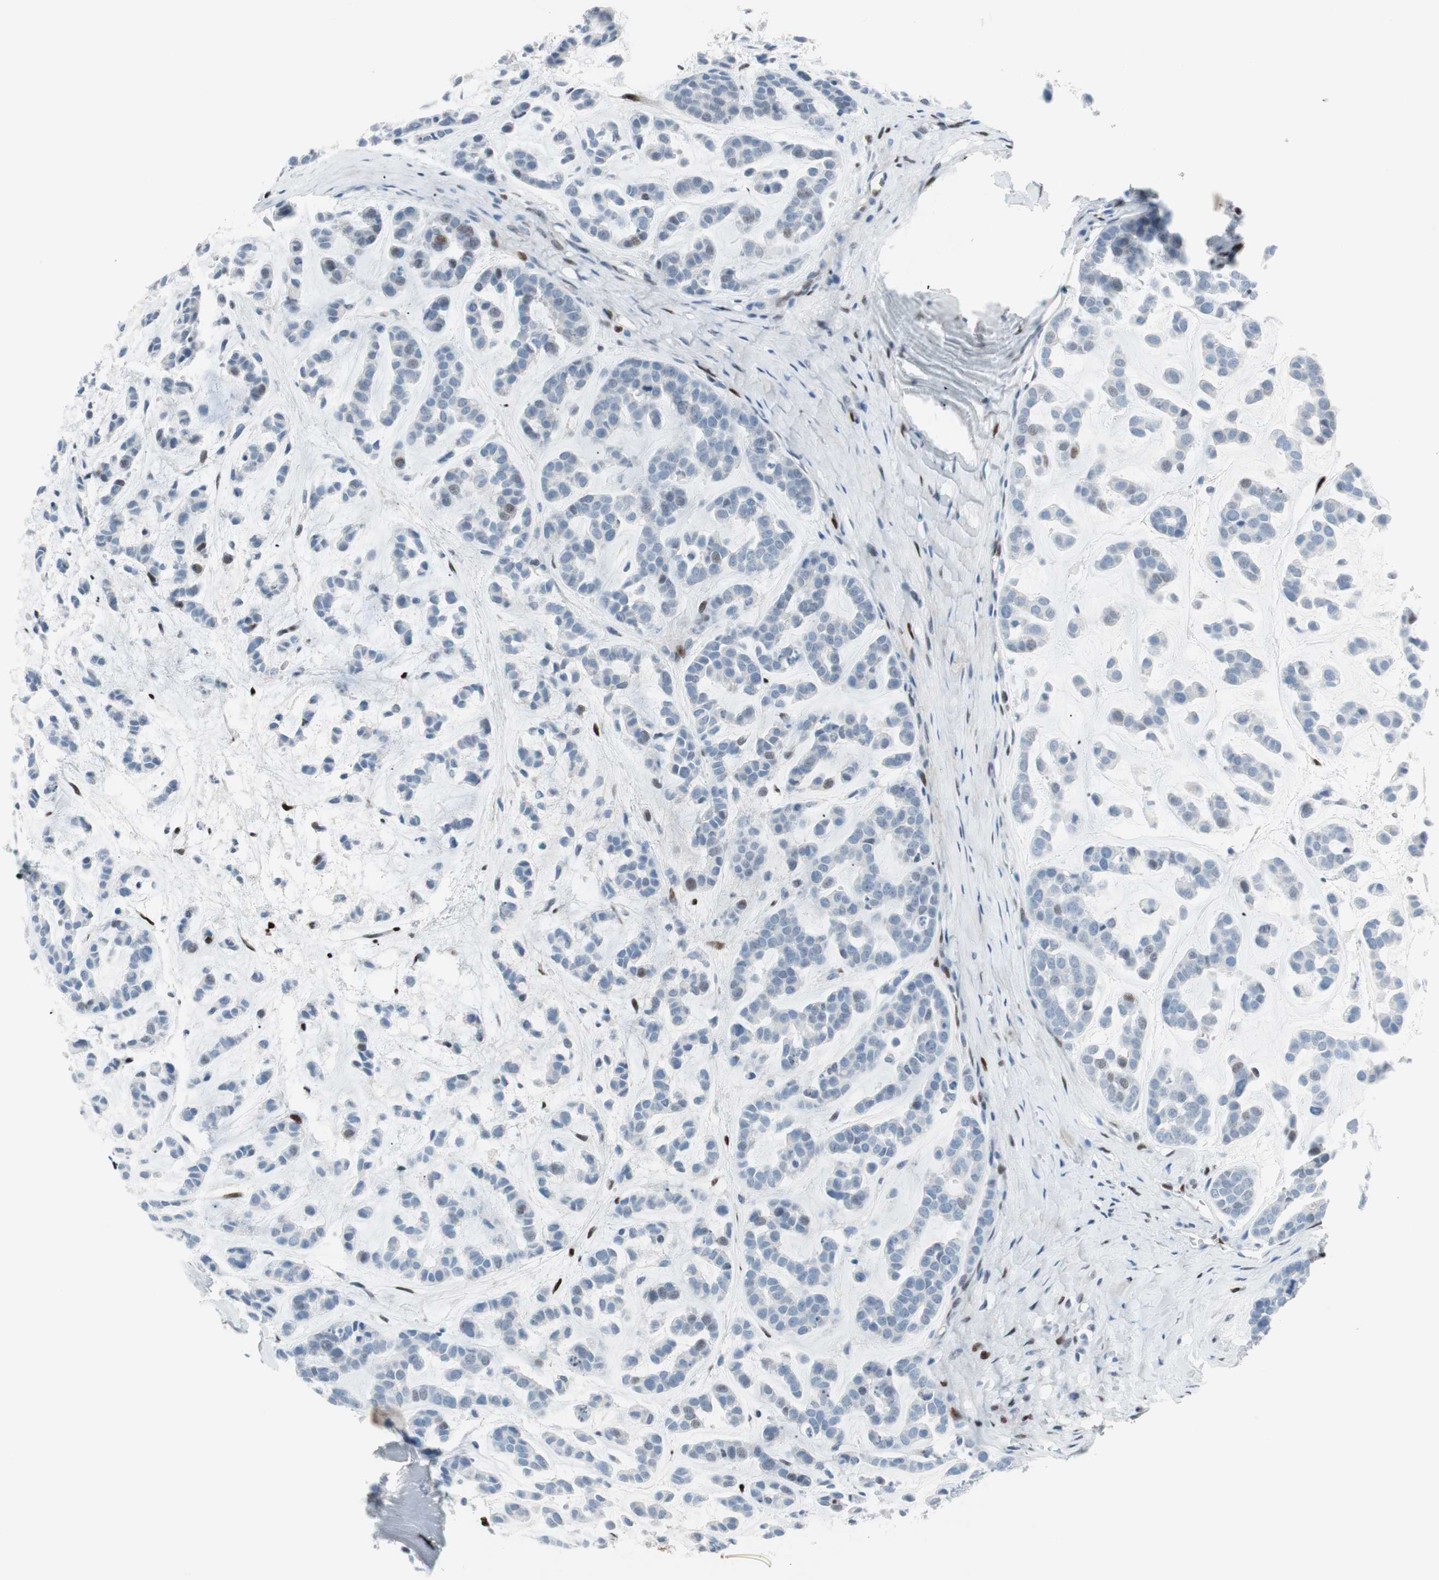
{"staining": {"intensity": "strong", "quantity": "25%-75%", "location": "nuclear"}, "tissue": "head and neck cancer", "cell_type": "Tumor cells", "image_type": "cancer", "snomed": [{"axis": "morphology", "description": "Adenocarcinoma, NOS"}, {"axis": "morphology", "description": "Adenoma, NOS"}, {"axis": "topography", "description": "Head-Neck"}], "caption": "Protein staining of adenocarcinoma (head and neck) tissue reveals strong nuclear expression in about 25%-75% of tumor cells.", "gene": "FOSL1", "patient": {"sex": "female", "age": 55}}